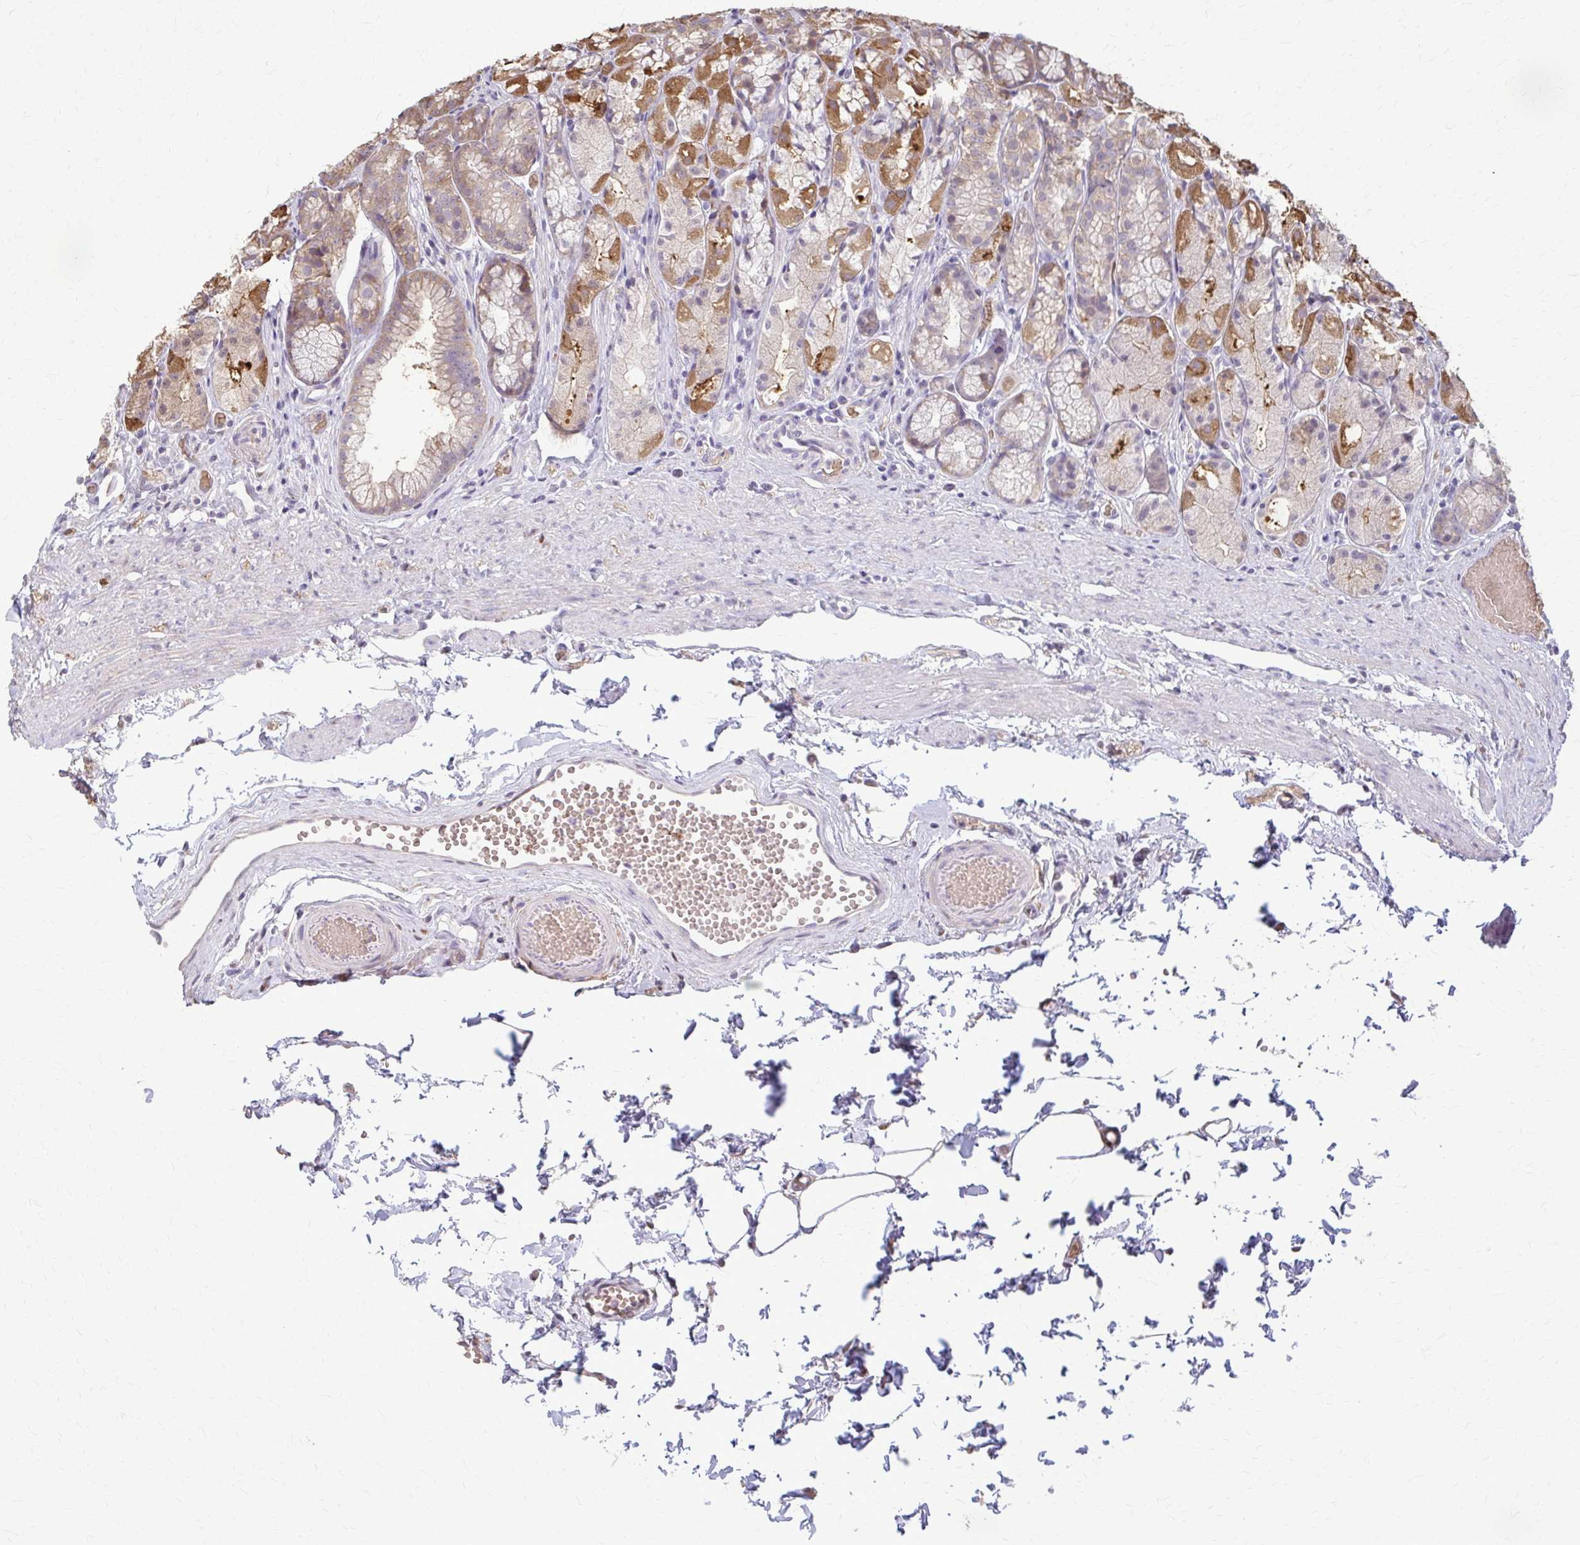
{"staining": {"intensity": "moderate", "quantity": "<25%", "location": "cytoplasmic/membranous"}, "tissue": "stomach", "cell_type": "Glandular cells", "image_type": "normal", "snomed": [{"axis": "morphology", "description": "Normal tissue, NOS"}, {"axis": "topography", "description": "Stomach"}], "caption": "IHC micrograph of normal stomach: stomach stained using IHC demonstrates low levels of moderate protein expression localized specifically in the cytoplasmic/membranous of glandular cells, appearing as a cytoplasmic/membranous brown color.", "gene": "ZNF34", "patient": {"sex": "male", "age": 70}}